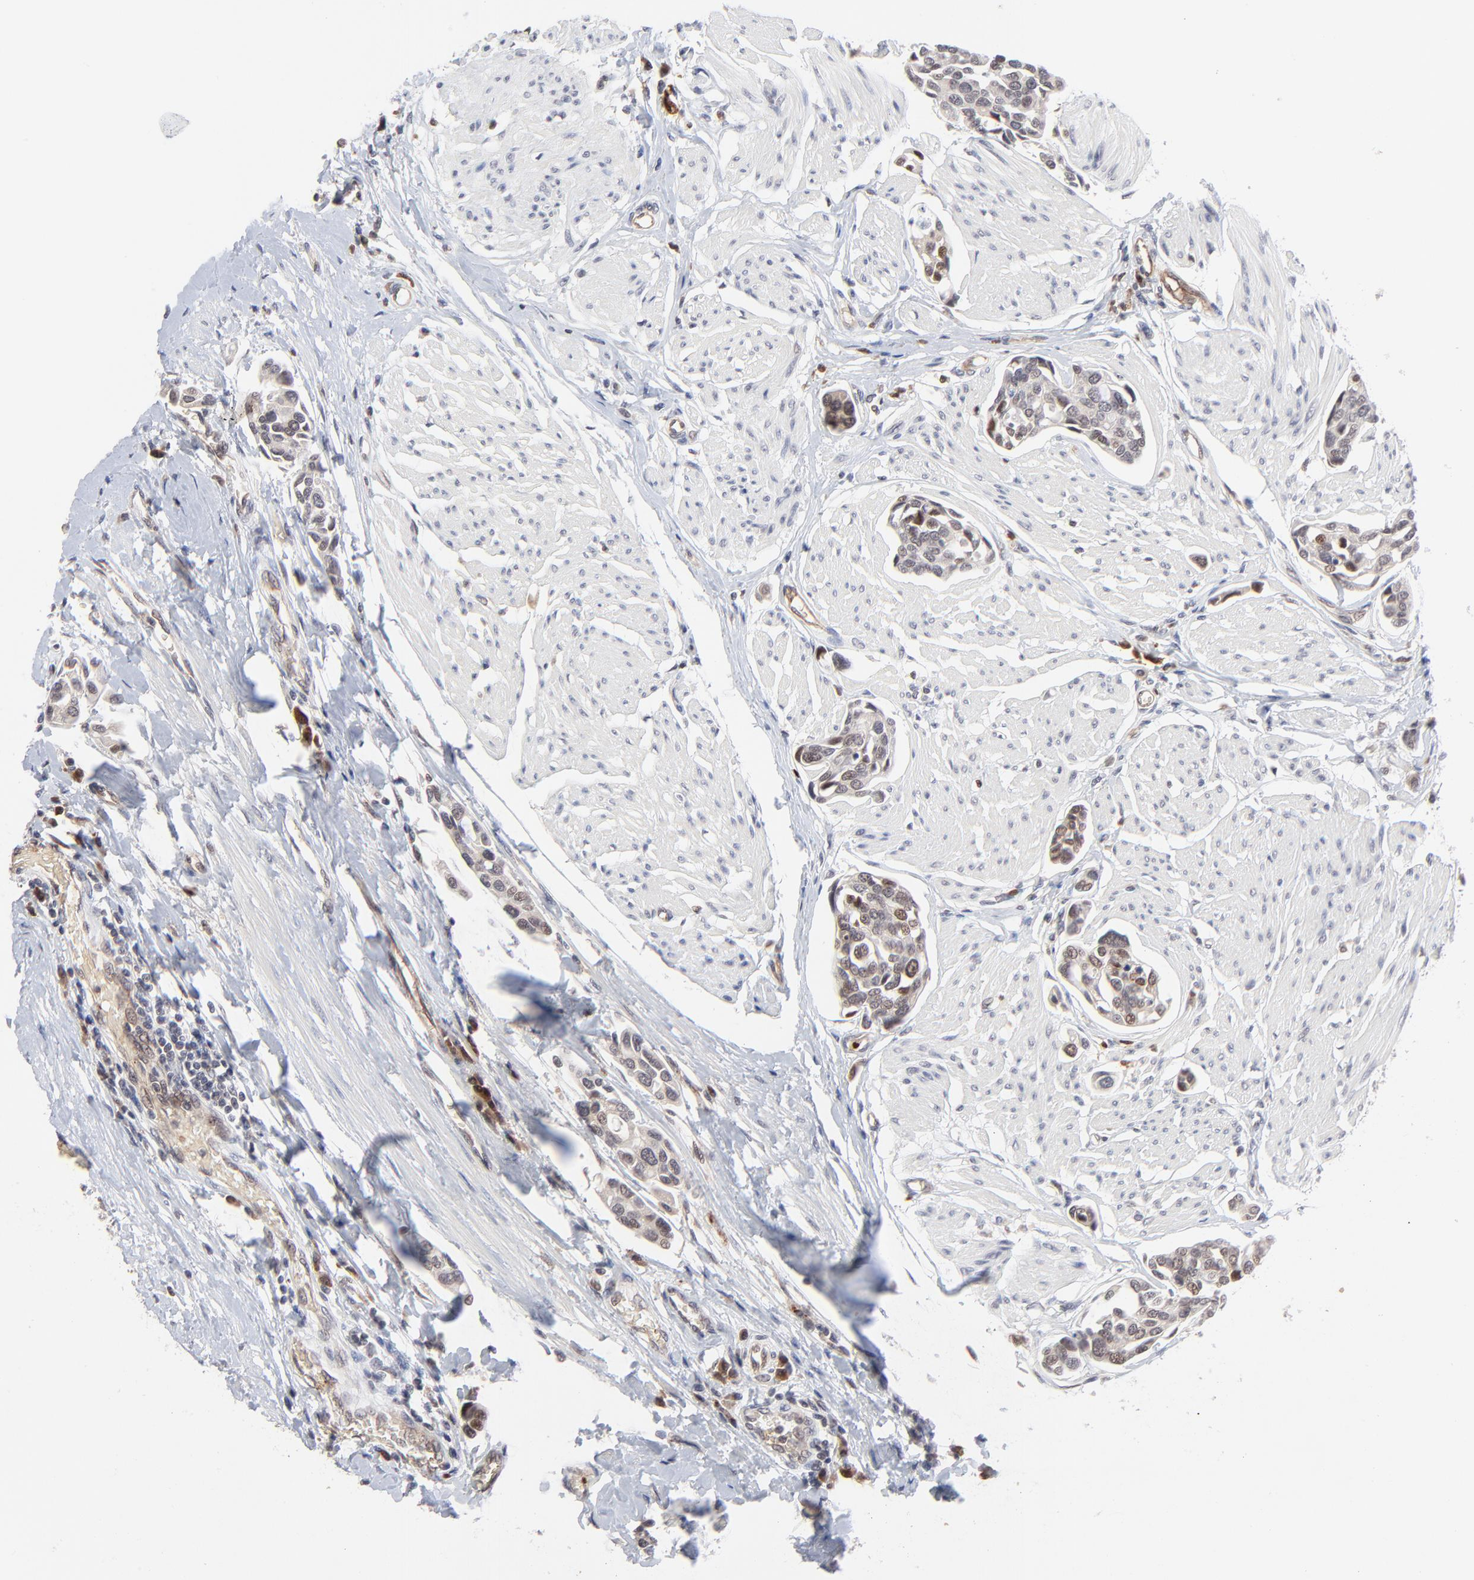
{"staining": {"intensity": "weak", "quantity": "25%-75%", "location": "cytoplasmic/membranous"}, "tissue": "urothelial cancer", "cell_type": "Tumor cells", "image_type": "cancer", "snomed": [{"axis": "morphology", "description": "Urothelial carcinoma, High grade"}, {"axis": "topography", "description": "Urinary bladder"}], "caption": "A low amount of weak cytoplasmic/membranous staining is seen in about 25%-75% of tumor cells in urothelial carcinoma (high-grade) tissue.", "gene": "CASP10", "patient": {"sex": "male", "age": 78}}